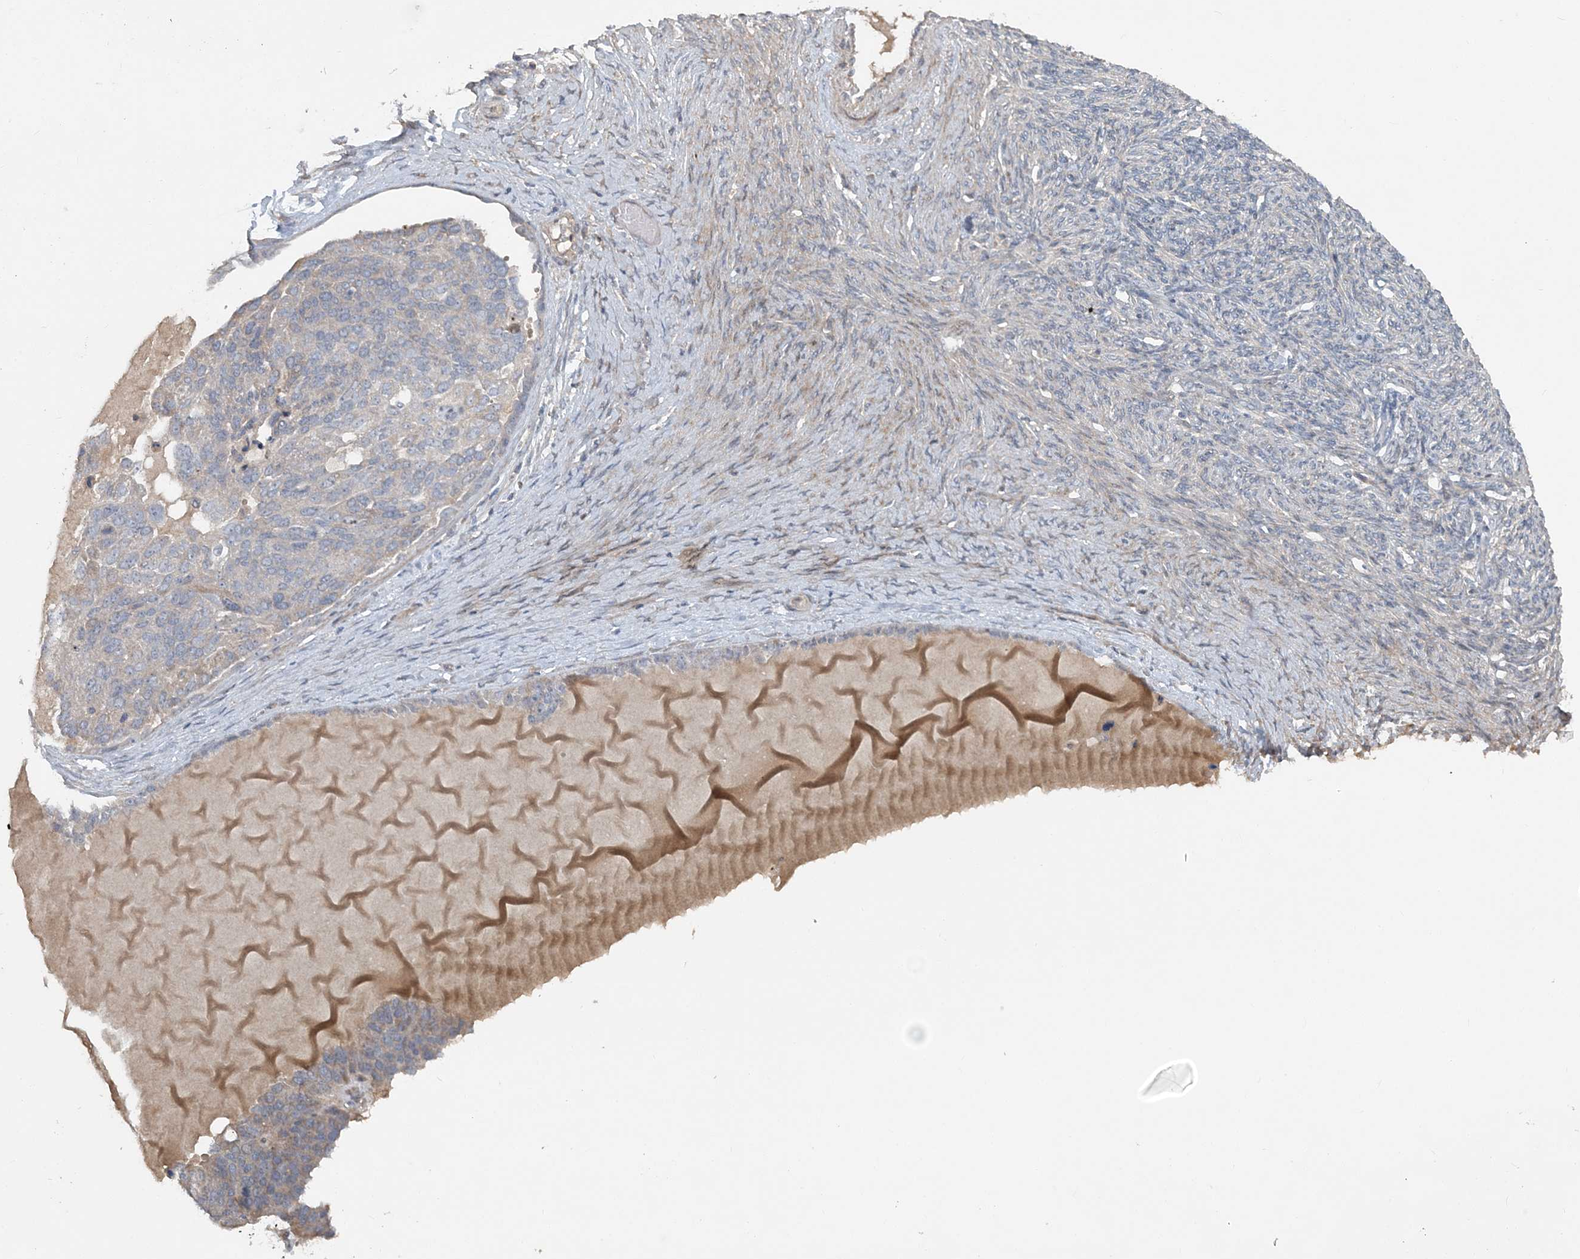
{"staining": {"intensity": "negative", "quantity": "none", "location": "none"}, "tissue": "ovarian cancer", "cell_type": "Tumor cells", "image_type": "cancer", "snomed": [{"axis": "morphology", "description": "Cystadenocarcinoma, serous, NOS"}, {"axis": "topography", "description": "Ovary"}], "caption": "IHC of ovarian serous cystadenocarcinoma demonstrates no positivity in tumor cells.", "gene": "SLC4A10", "patient": {"sex": "female", "age": 44}}